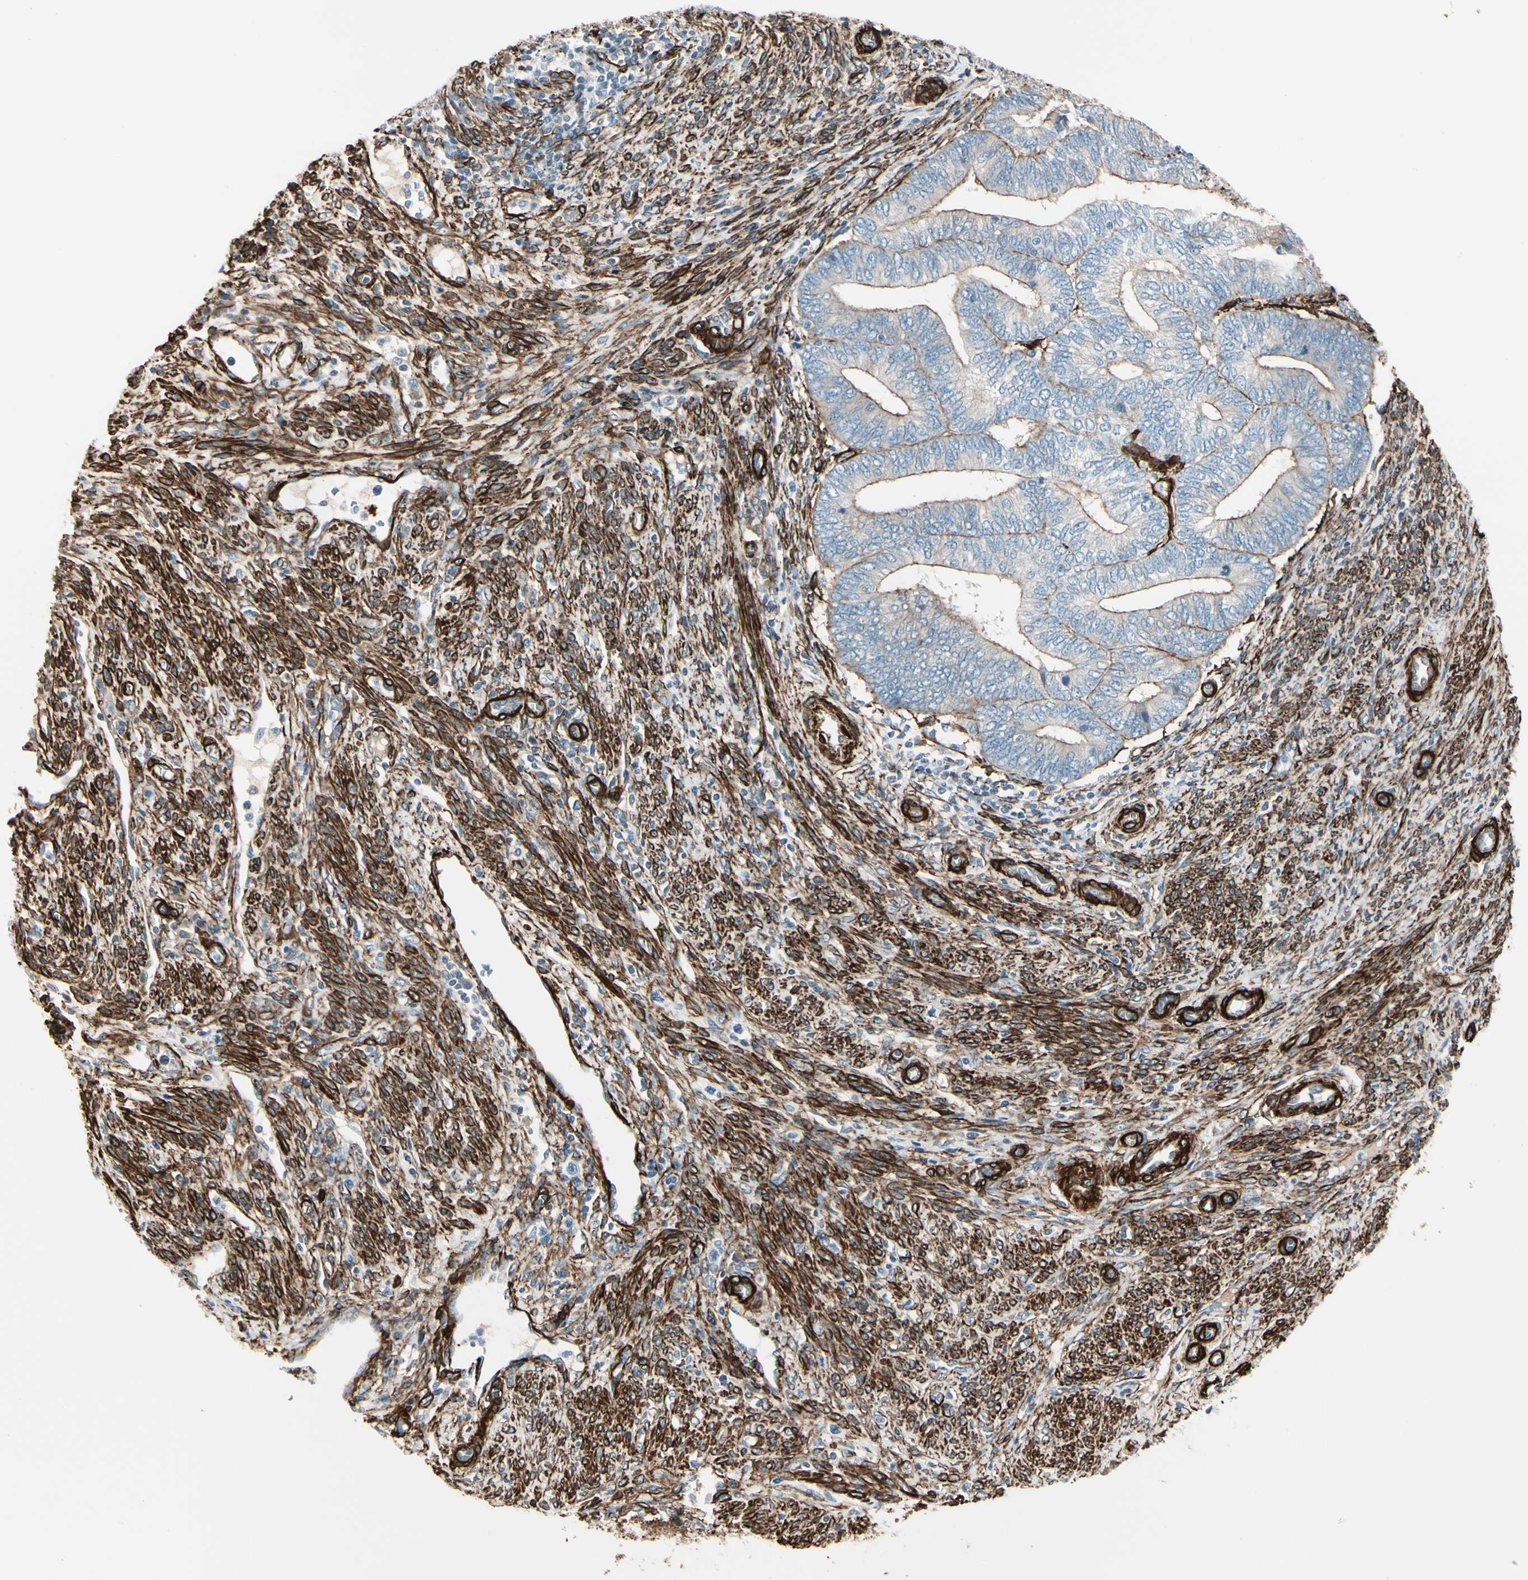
{"staining": {"intensity": "weak", "quantity": "25%-75%", "location": "cytoplasmic/membranous"}, "tissue": "endometrial cancer", "cell_type": "Tumor cells", "image_type": "cancer", "snomed": [{"axis": "morphology", "description": "Adenocarcinoma, NOS"}, {"axis": "topography", "description": "Uterus"}, {"axis": "topography", "description": "Endometrium"}], "caption": "Immunohistochemistry (IHC) staining of endometrial adenocarcinoma, which demonstrates low levels of weak cytoplasmic/membranous expression in approximately 25%-75% of tumor cells indicating weak cytoplasmic/membranous protein staining. The staining was performed using DAB (3,3'-diaminobenzidine) (brown) for protein detection and nuclei were counterstained in hematoxylin (blue).", "gene": "CALD1", "patient": {"sex": "female", "age": 70}}